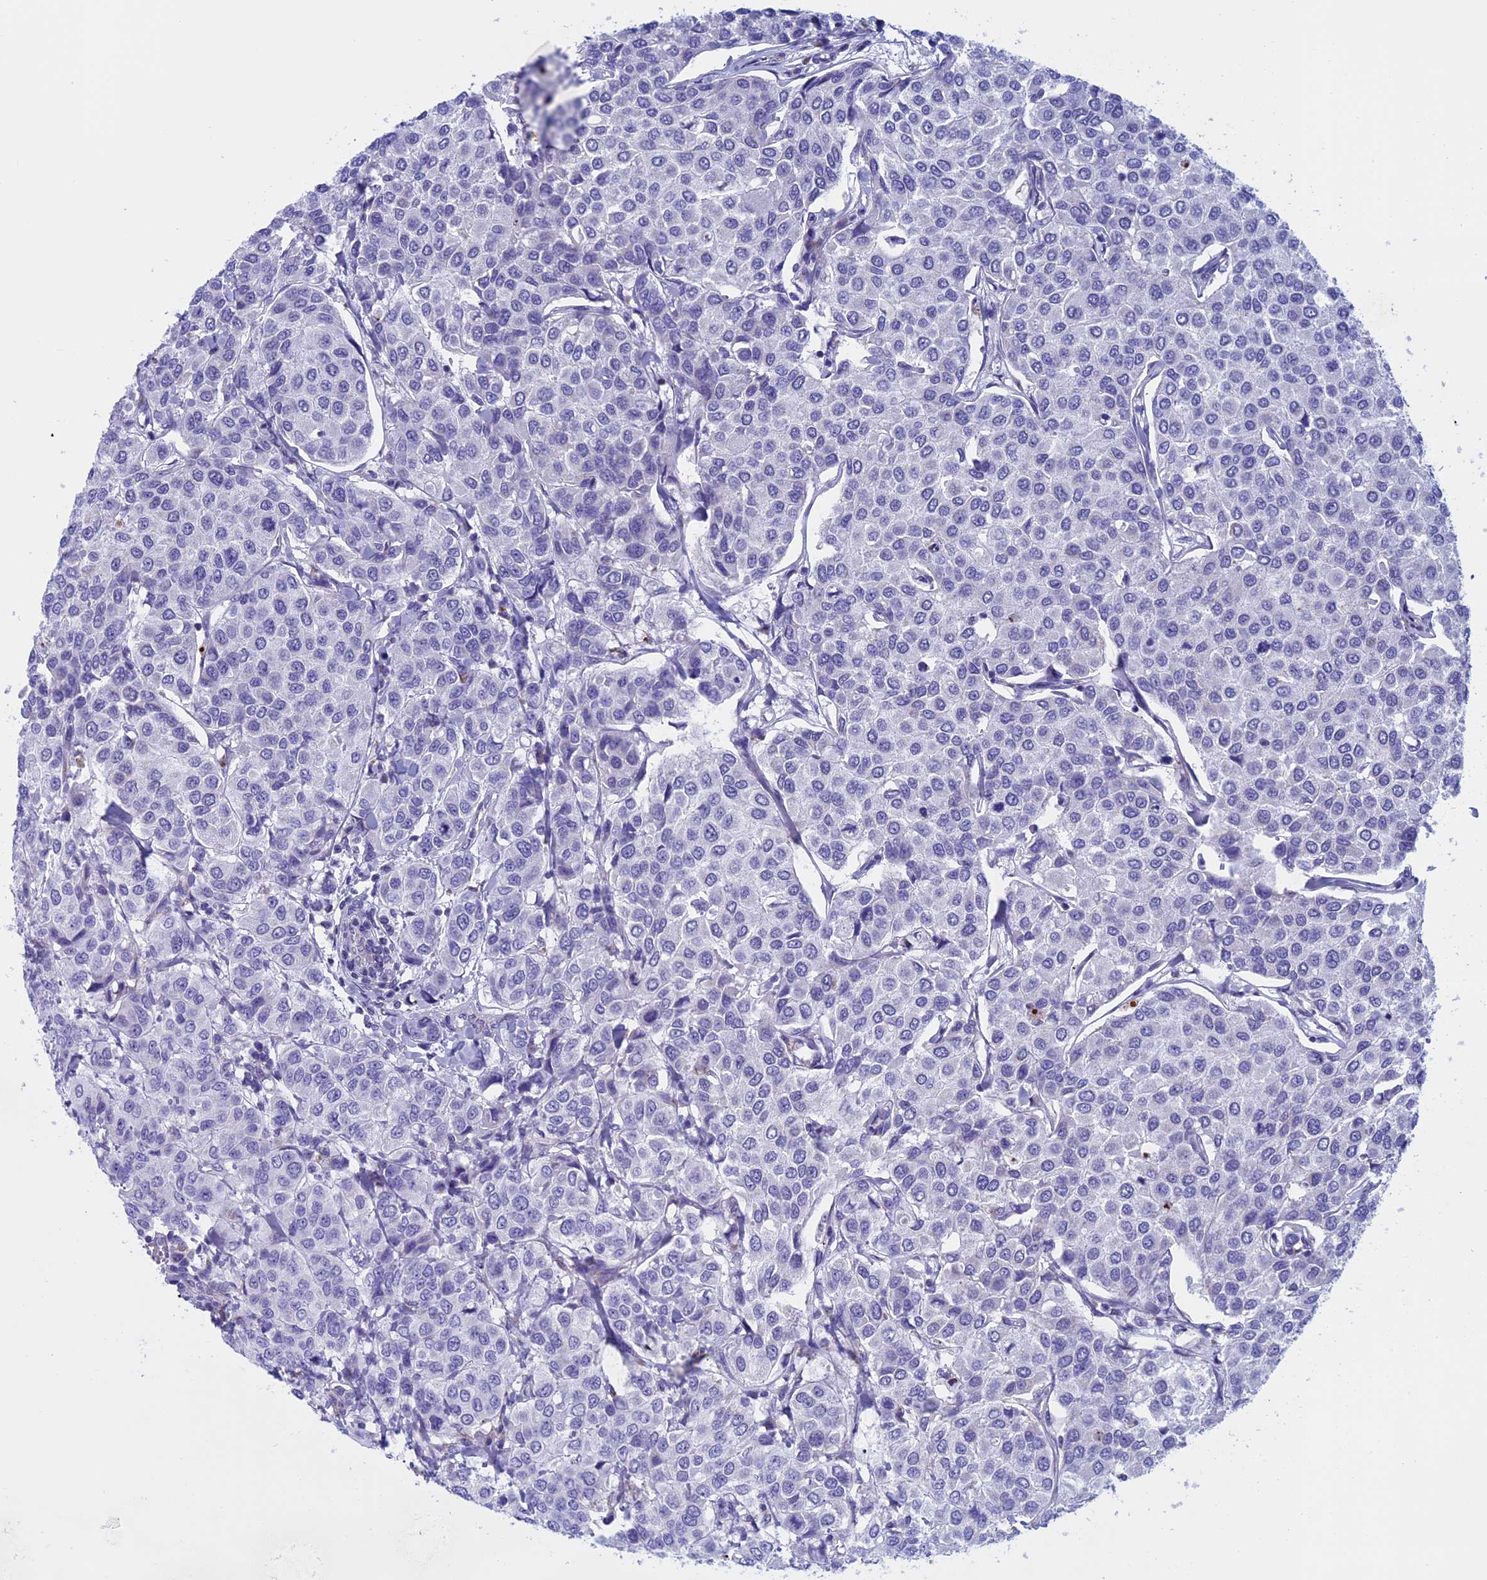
{"staining": {"intensity": "negative", "quantity": "none", "location": "none"}, "tissue": "breast cancer", "cell_type": "Tumor cells", "image_type": "cancer", "snomed": [{"axis": "morphology", "description": "Duct carcinoma"}, {"axis": "topography", "description": "Breast"}], "caption": "Breast cancer was stained to show a protein in brown. There is no significant expression in tumor cells.", "gene": "NDUFB9", "patient": {"sex": "female", "age": 55}}